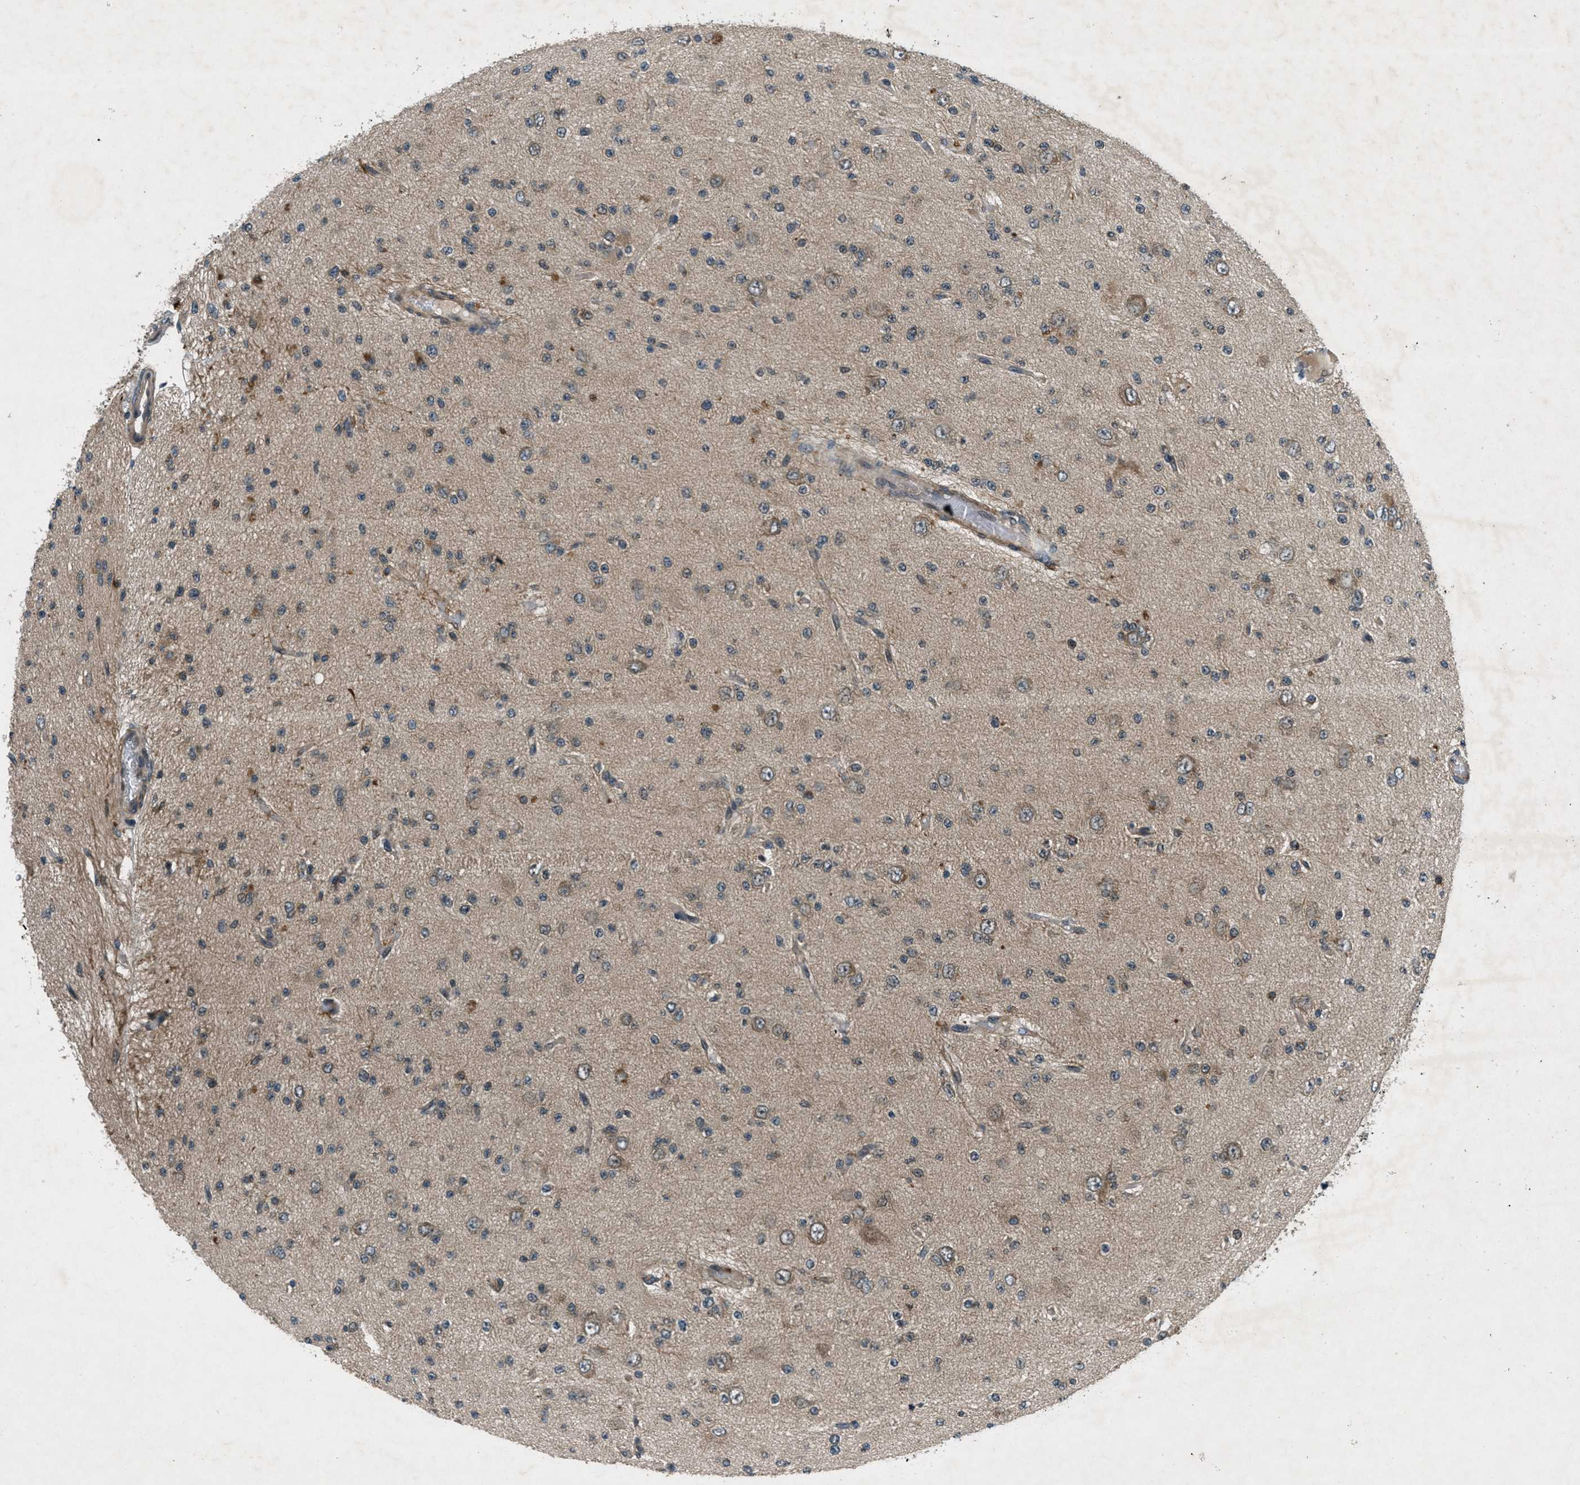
{"staining": {"intensity": "weak", "quantity": ">75%", "location": "cytoplasmic/membranous"}, "tissue": "glioma", "cell_type": "Tumor cells", "image_type": "cancer", "snomed": [{"axis": "morphology", "description": "Glioma, malignant, Low grade"}, {"axis": "topography", "description": "Brain"}], "caption": "Immunohistochemistry micrograph of neoplastic tissue: glioma stained using immunohistochemistry demonstrates low levels of weak protein expression localized specifically in the cytoplasmic/membranous of tumor cells, appearing as a cytoplasmic/membranous brown color.", "gene": "EPSTI1", "patient": {"sex": "male", "age": 38}}